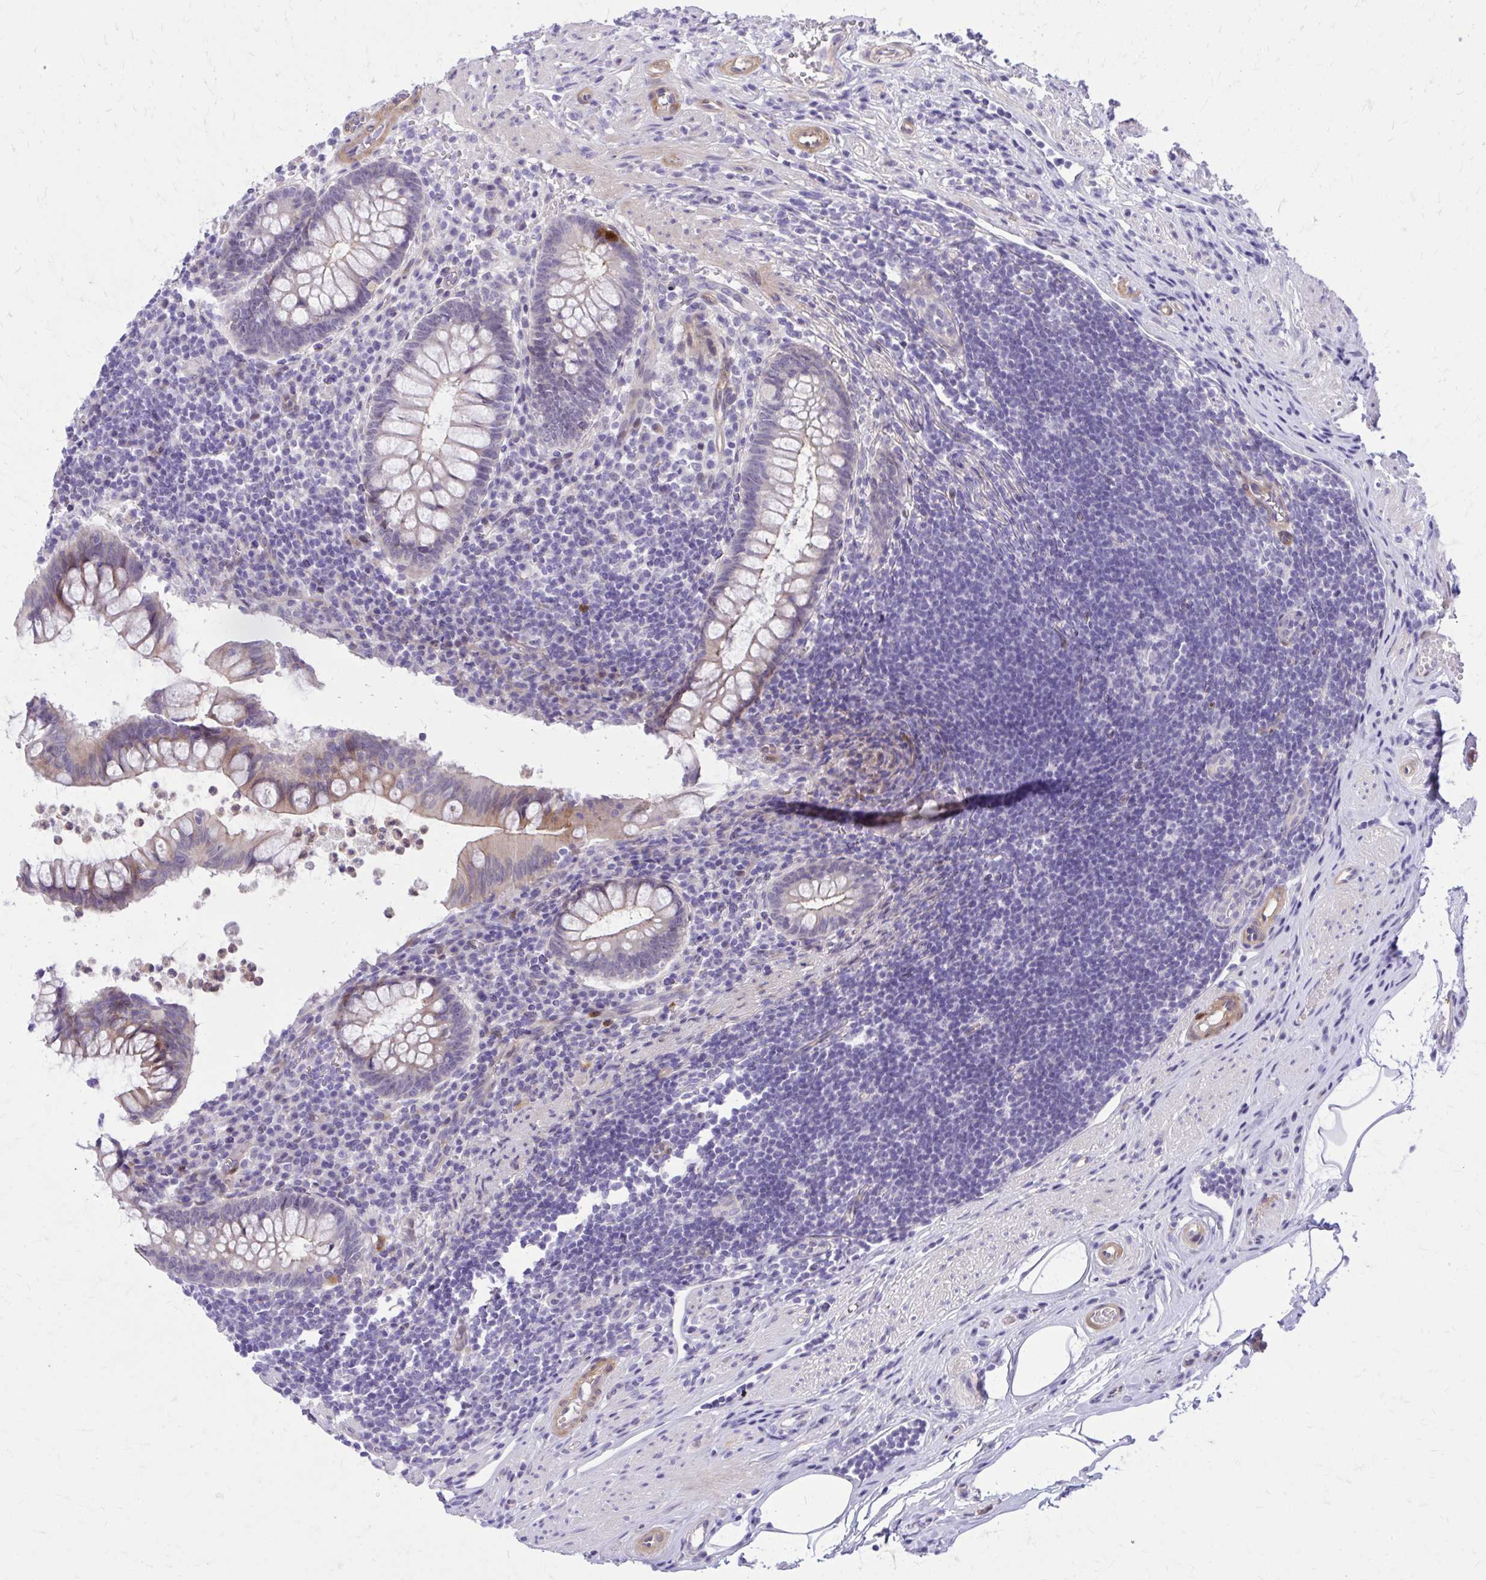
{"staining": {"intensity": "weak", "quantity": "25%-75%", "location": "cytoplasmic/membranous"}, "tissue": "appendix", "cell_type": "Glandular cells", "image_type": "normal", "snomed": [{"axis": "morphology", "description": "Normal tissue, NOS"}, {"axis": "topography", "description": "Appendix"}], "caption": "Unremarkable appendix displays weak cytoplasmic/membranous staining in approximately 25%-75% of glandular cells.", "gene": "ADAMTSL1", "patient": {"sex": "female", "age": 56}}